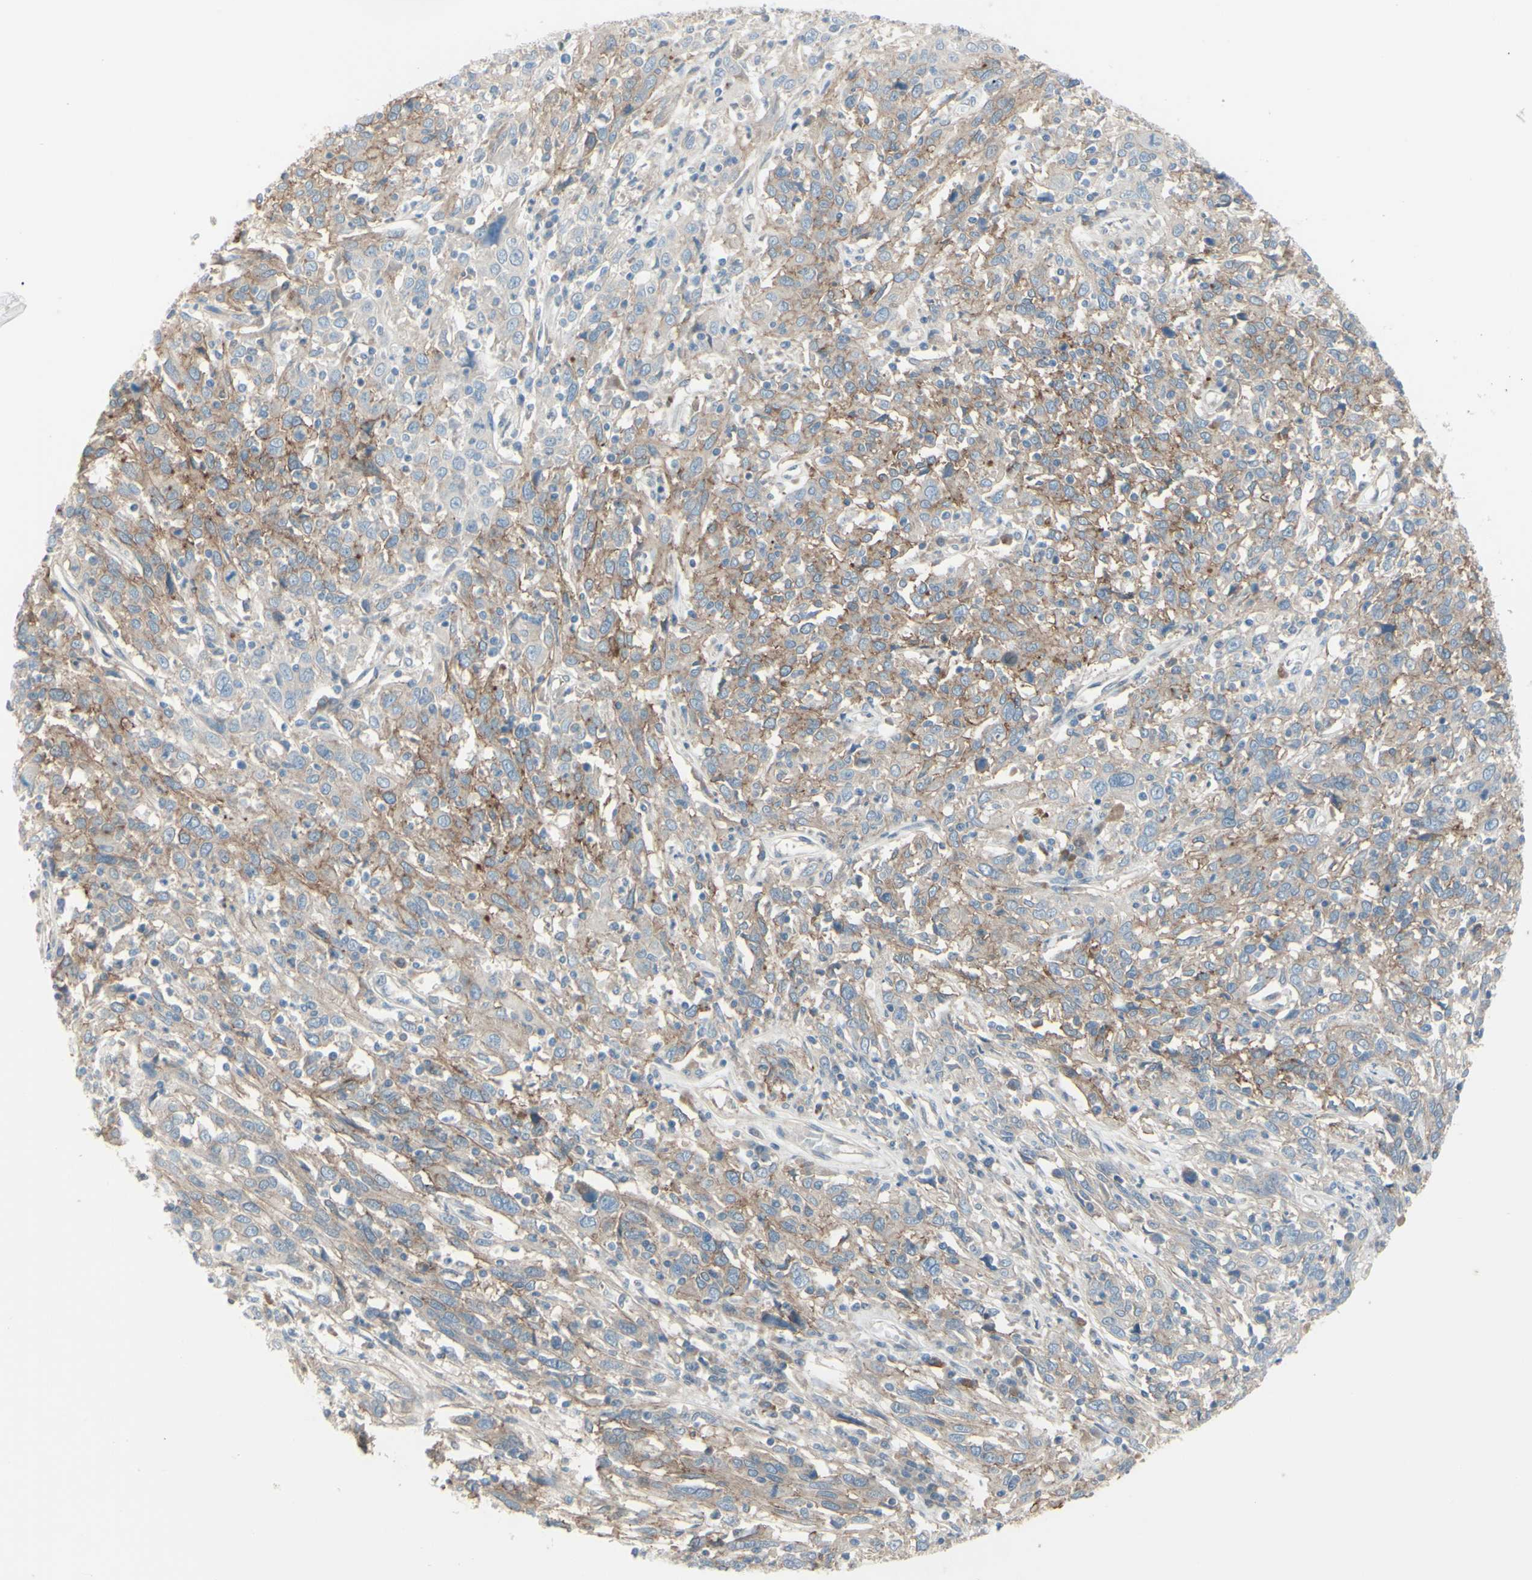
{"staining": {"intensity": "moderate", "quantity": ">75%", "location": "cytoplasmic/membranous"}, "tissue": "cervical cancer", "cell_type": "Tumor cells", "image_type": "cancer", "snomed": [{"axis": "morphology", "description": "Squamous cell carcinoma, NOS"}, {"axis": "topography", "description": "Cervix"}], "caption": "A photomicrograph of cervical squamous cell carcinoma stained for a protein demonstrates moderate cytoplasmic/membranous brown staining in tumor cells.", "gene": "LRRK1", "patient": {"sex": "female", "age": 46}}